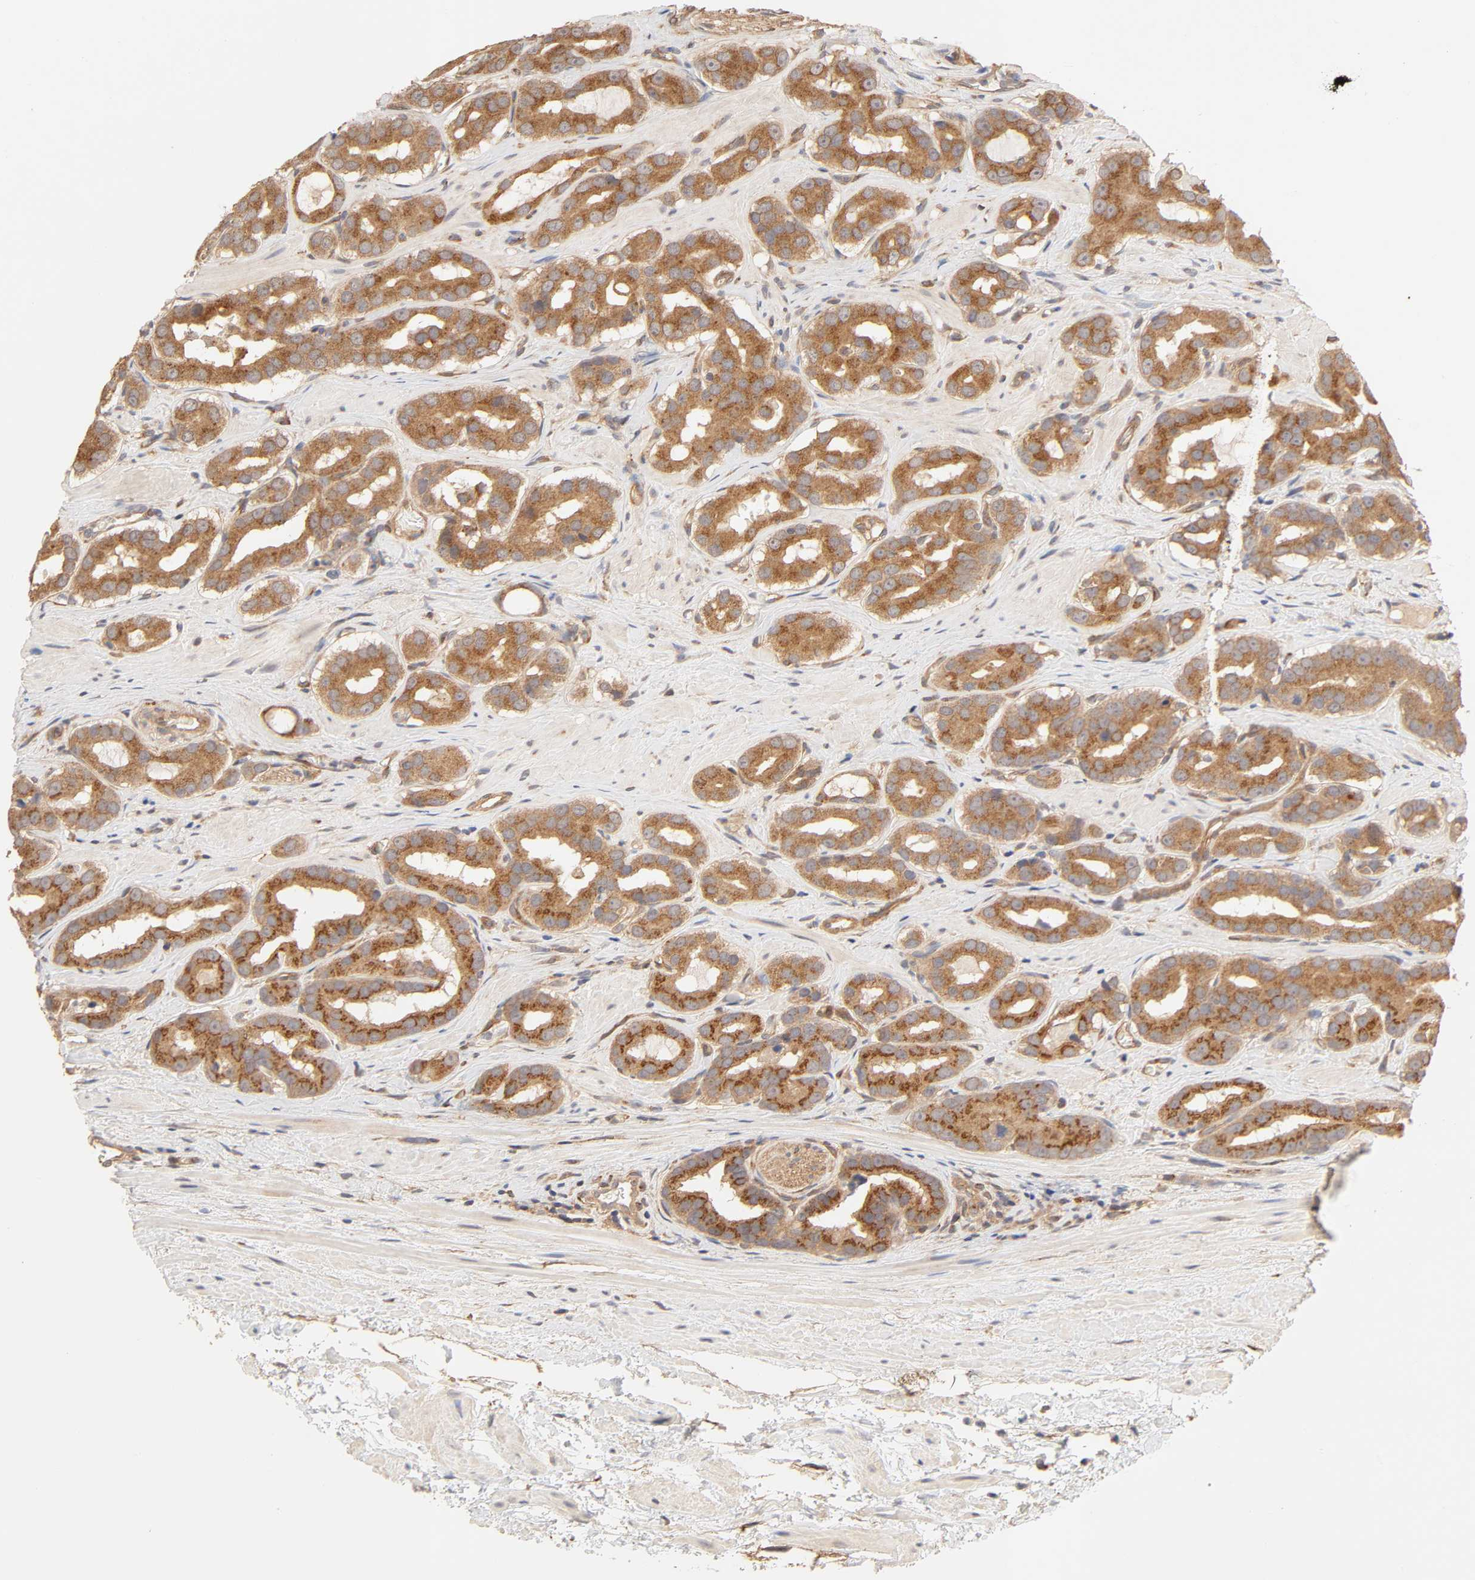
{"staining": {"intensity": "strong", "quantity": ">75%", "location": "cytoplasmic/membranous"}, "tissue": "prostate cancer", "cell_type": "Tumor cells", "image_type": "cancer", "snomed": [{"axis": "morphology", "description": "Adenocarcinoma, Low grade"}, {"axis": "topography", "description": "Prostate"}], "caption": "An immunohistochemistry micrograph of tumor tissue is shown. Protein staining in brown labels strong cytoplasmic/membranous positivity in prostate adenocarcinoma (low-grade) within tumor cells. (DAB (3,3'-diaminobenzidine) IHC, brown staining for protein, blue staining for nuclei).", "gene": "EPS8", "patient": {"sex": "male", "age": 59}}